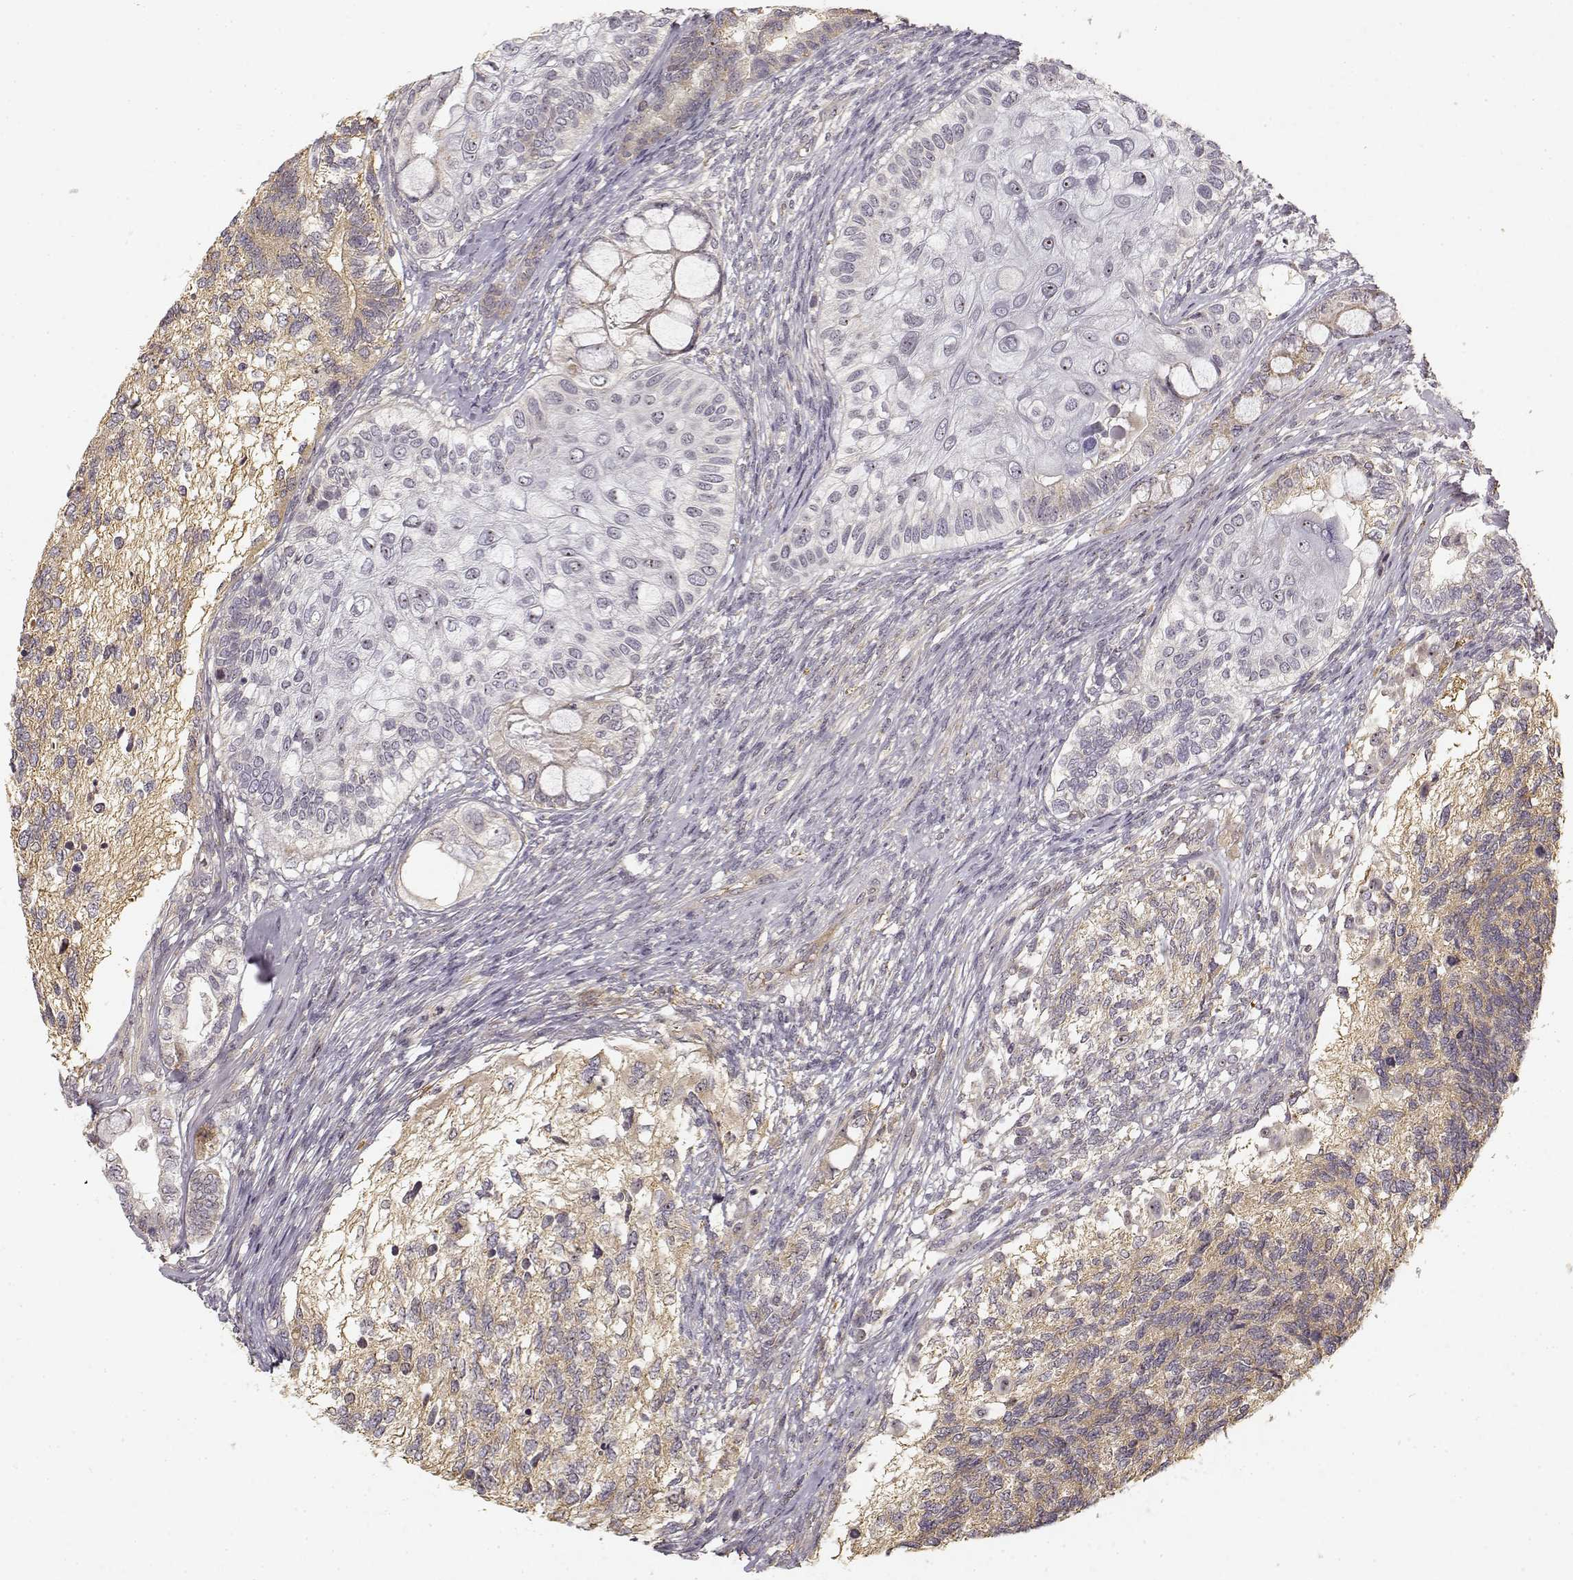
{"staining": {"intensity": "weak", "quantity": ">75%", "location": "cytoplasmic/membranous"}, "tissue": "testis cancer", "cell_type": "Tumor cells", "image_type": "cancer", "snomed": [{"axis": "morphology", "description": "Seminoma, NOS"}, {"axis": "morphology", "description": "Carcinoma, Embryonal, NOS"}, {"axis": "topography", "description": "Testis"}], "caption": "Immunohistochemical staining of testis seminoma demonstrates low levels of weak cytoplasmic/membranous expression in approximately >75% of tumor cells. (IHC, brightfield microscopy, high magnification).", "gene": "MED12L", "patient": {"sex": "male", "age": 41}}